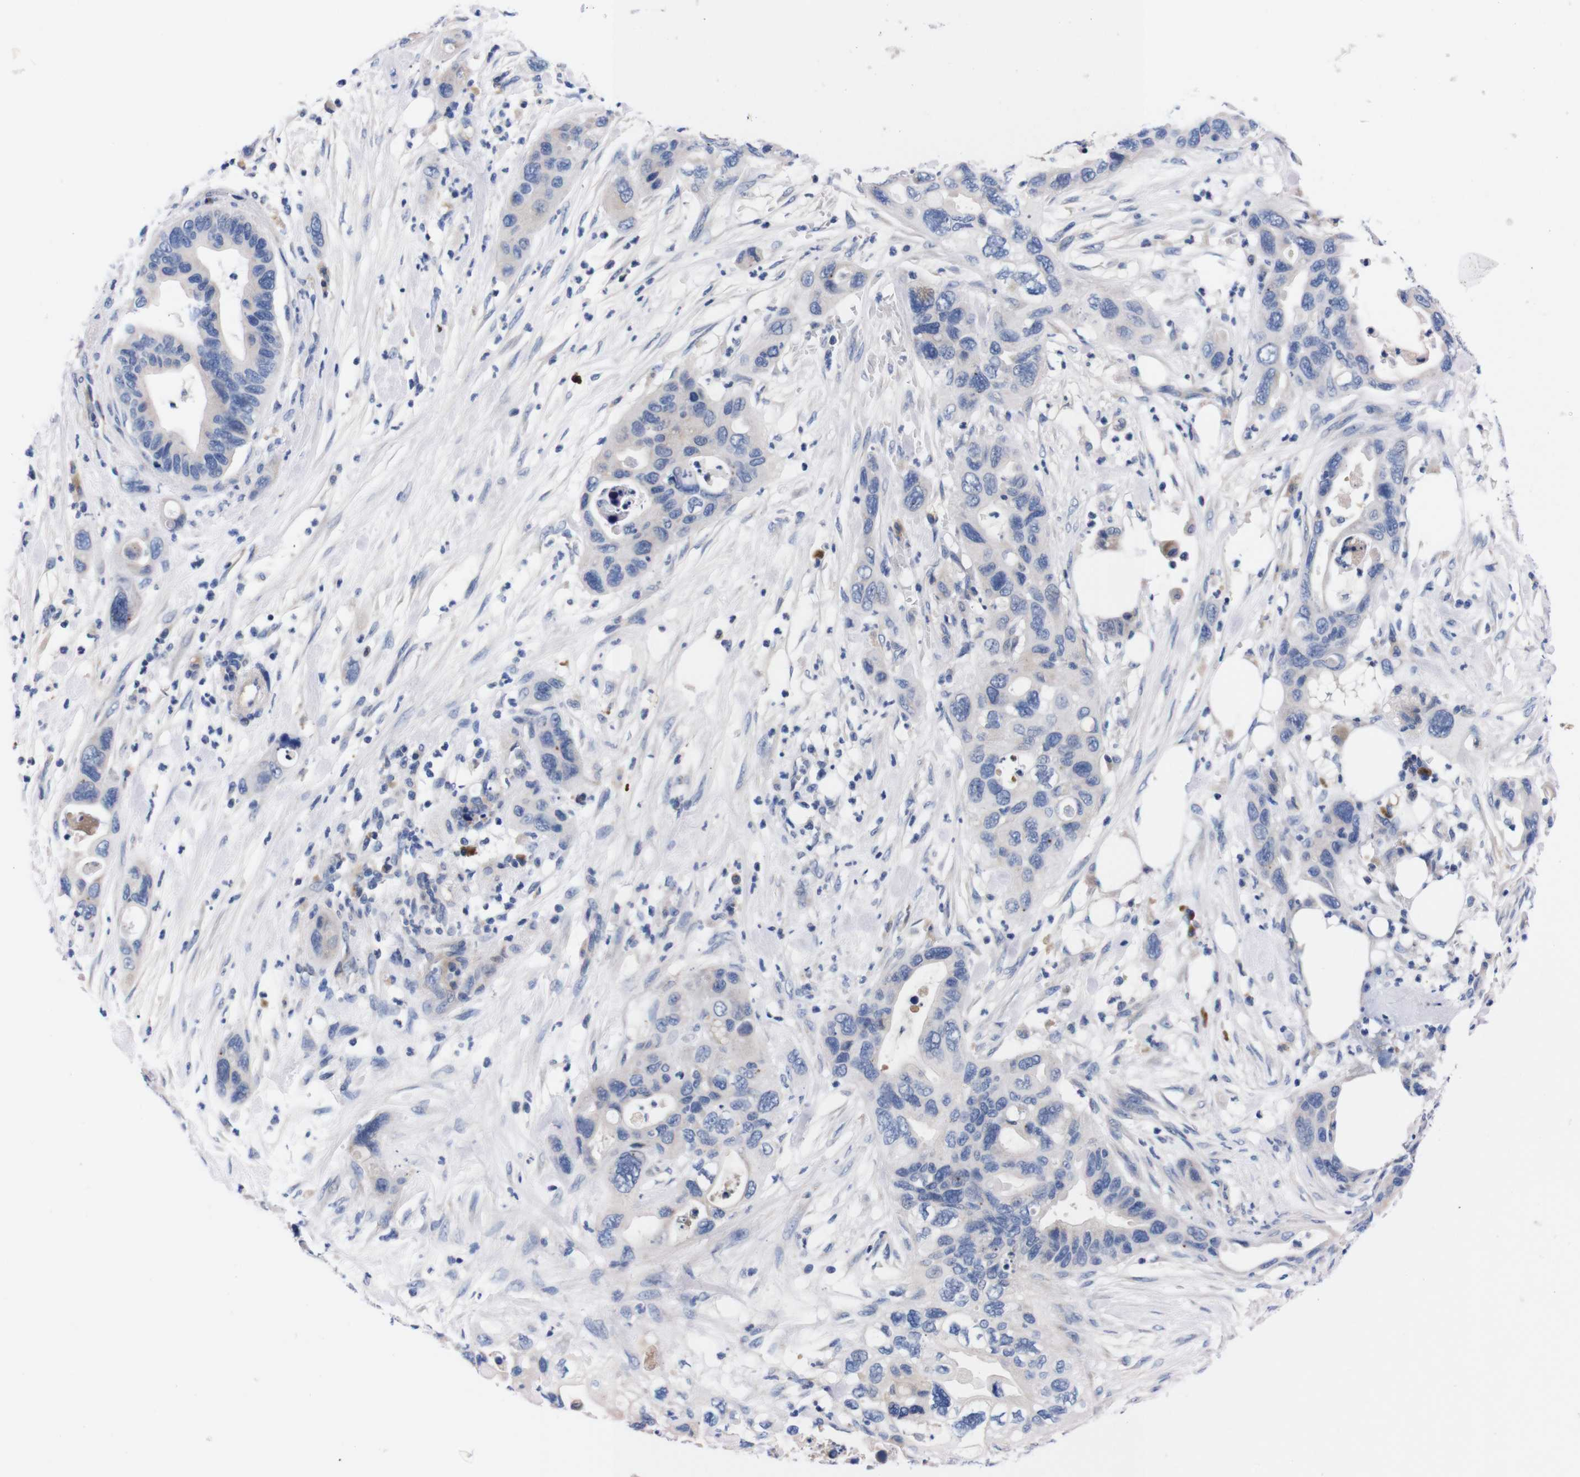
{"staining": {"intensity": "negative", "quantity": "none", "location": "none"}, "tissue": "pancreatic cancer", "cell_type": "Tumor cells", "image_type": "cancer", "snomed": [{"axis": "morphology", "description": "Adenocarcinoma, NOS"}, {"axis": "topography", "description": "Pancreas"}], "caption": "An image of pancreatic cancer stained for a protein demonstrates no brown staining in tumor cells.", "gene": "FAM210A", "patient": {"sex": "female", "age": 71}}